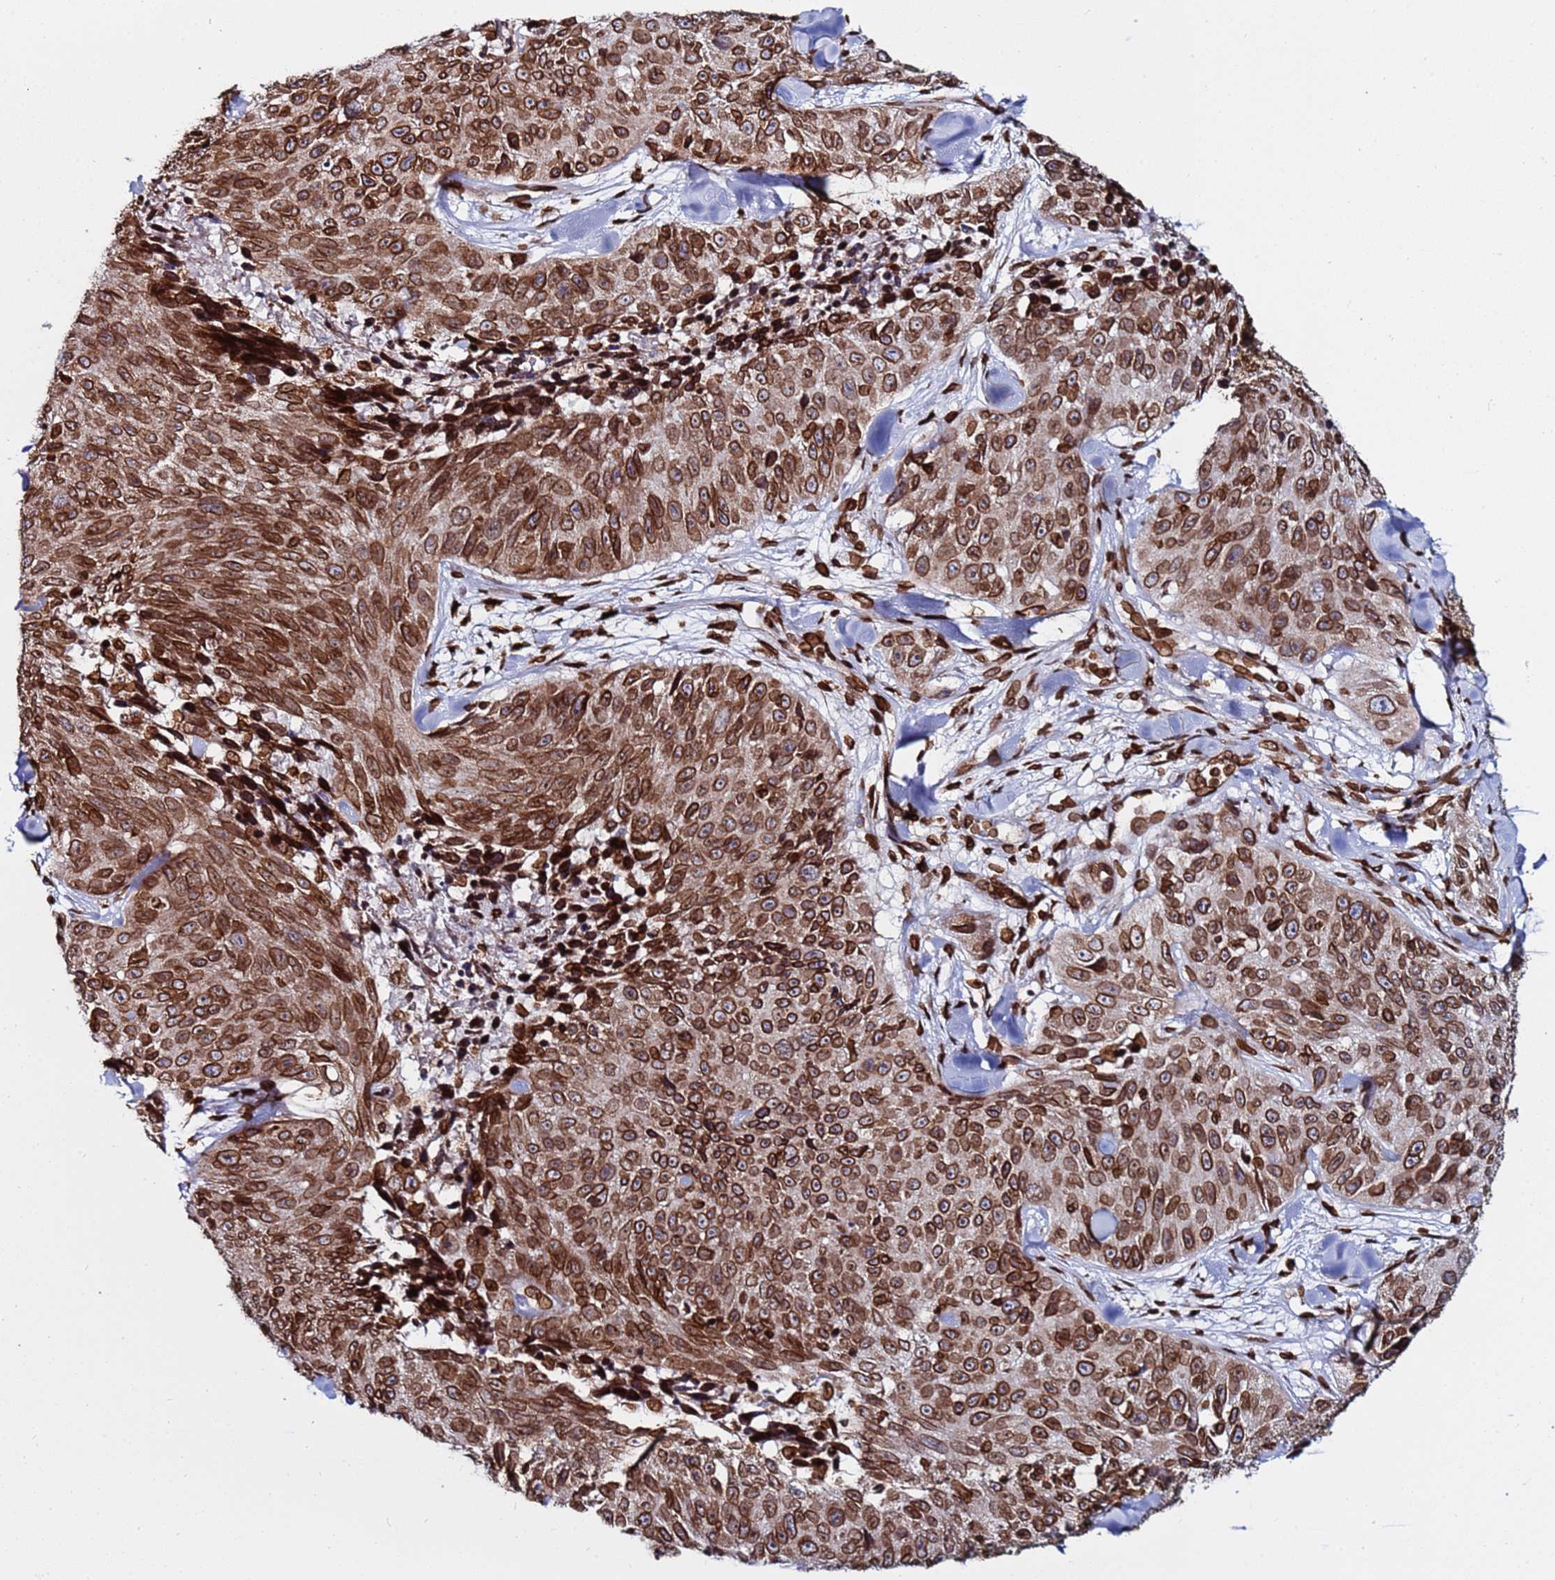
{"staining": {"intensity": "moderate", "quantity": ">75%", "location": "cytoplasmic/membranous,nuclear"}, "tissue": "skin cancer", "cell_type": "Tumor cells", "image_type": "cancer", "snomed": [{"axis": "morphology", "description": "Squamous cell carcinoma, NOS"}, {"axis": "topography", "description": "Skin"}], "caption": "The immunohistochemical stain labels moderate cytoplasmic/membranous and nuclear positivity in tumor cells of skin cancer tissue.", "gene": "TOR1AIP1", "patient": {"sex": "female", "age": 87}}